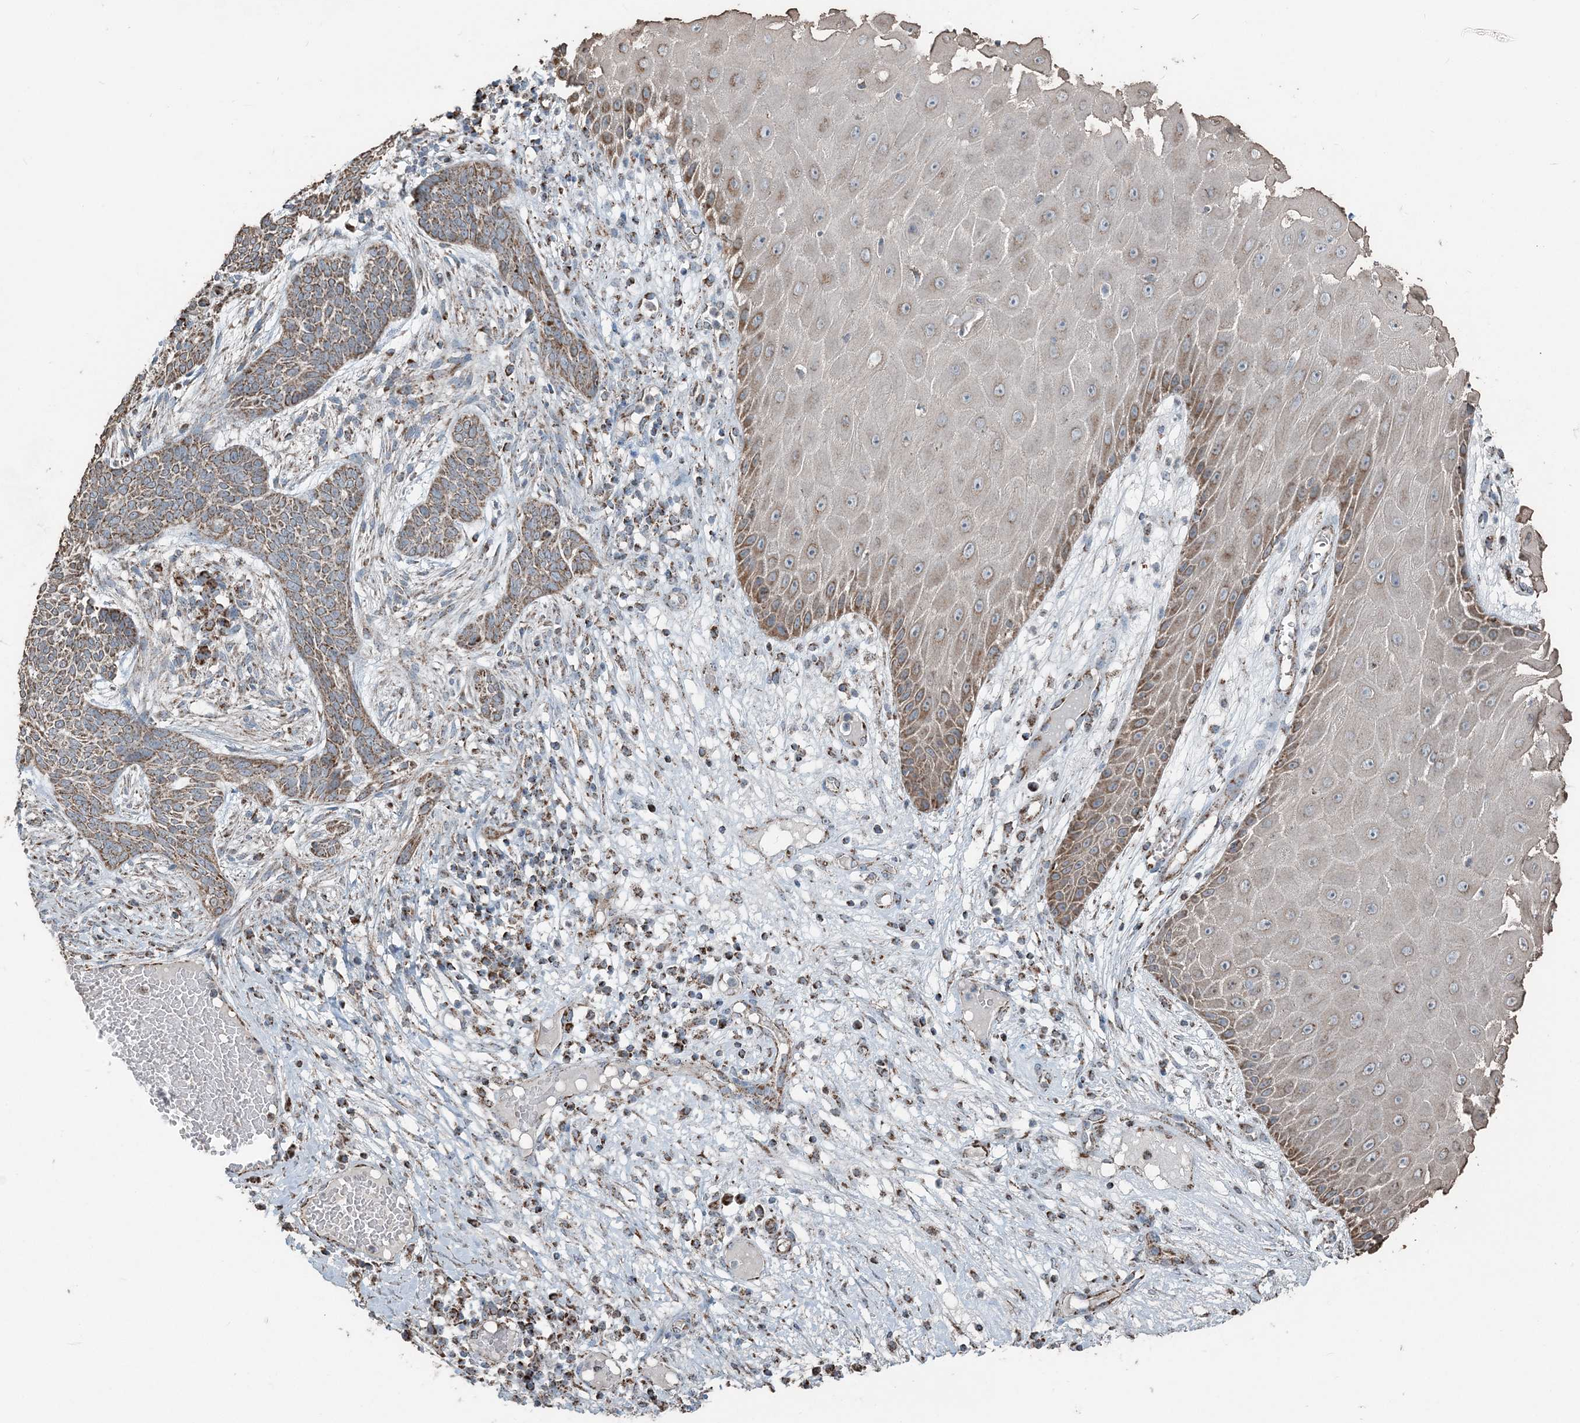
{"staining": {"intensity": "moderate", "quantity": ">75%", "location": "cytoplasmic/membranous"}, "tissue": "skin cancer", "cell_type": "Tumor cells", "image_type": "cancer", "snomed": [{"axis": "morphology", "description": "Normal tissue, NOS"}, {"axis": "morphology", "description": "Basal cell carcinoma"}, {"axis": "topography", "description": "Skin"}], "caption": "Immunohistochemical staining of human skin basal cell carcinoma demonstrates moderate cytoplasmic/membranous protein expression in approximately >75% of tumor cells. Nuclei are stained in blue.", "gene": "SUCLG1", "patient": {"sex": "male", "age": 64}}